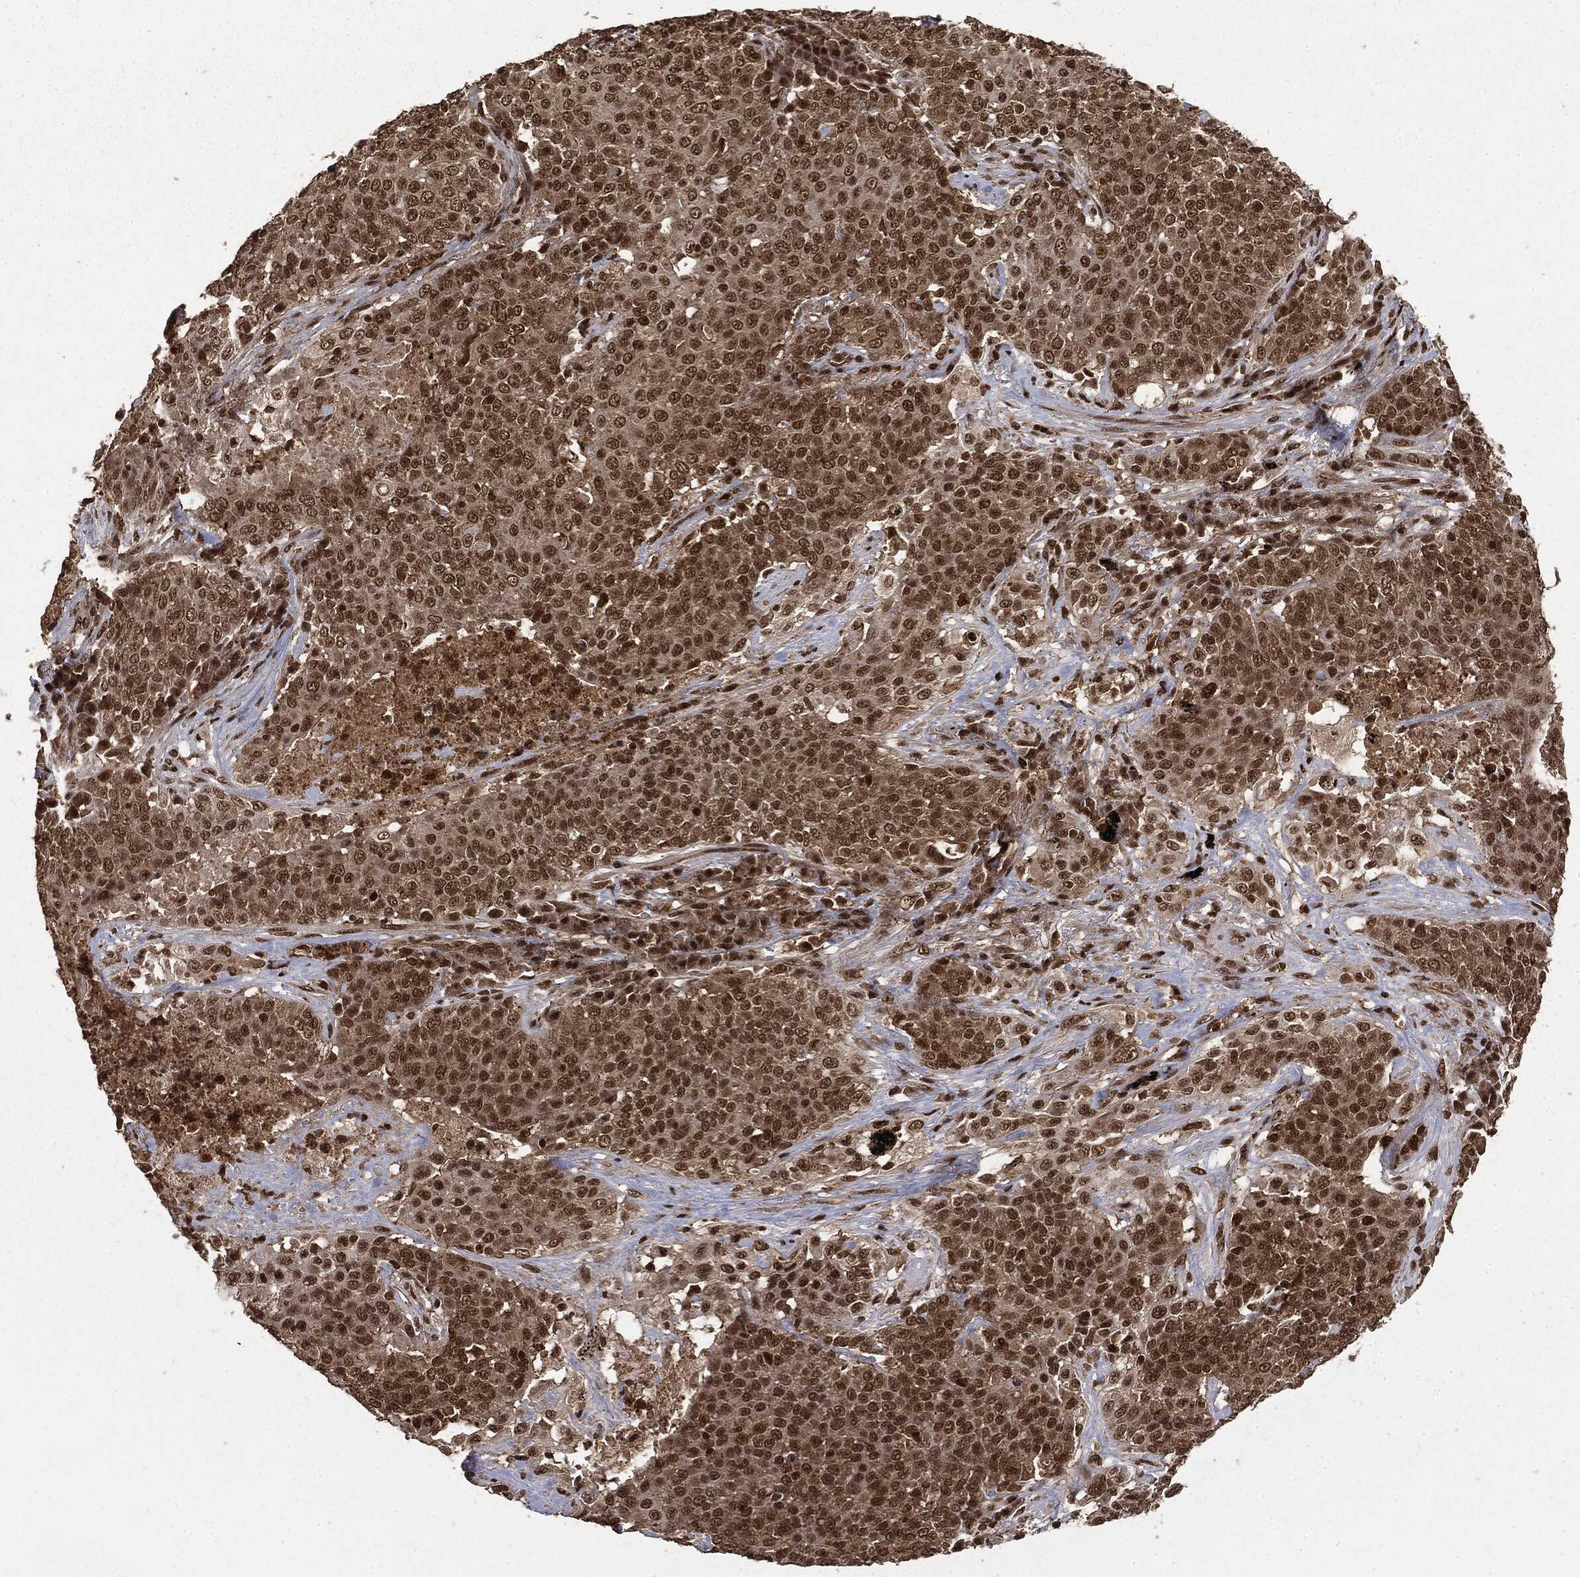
{"staining": {"intensity": "weak", "quantity": ">75%", "location": "cytoplasmic/membranous,nuclear"}, "tissue": "lung cancer", "cell_type": "Tumor cells", "image_type": "cancer", "snomed": [{"axis": "morphology", "description": "Squamous cell carcinoma, NOS"}, {"axis": "topography", "description": "Lung"}], "caption": "Protein expression analysis of human squamous cell carcinoma (lung) reveals weak cytoplasmic/membranous and nuclear positivity in about >75% of tumor cells. The staining is performed using DAB brown chromogen to label protein expression. The nuclei are counter-stained blue using hematoxylin.", "gene": "CTDP1", "patient": {"sex": "male", "age": 82}}